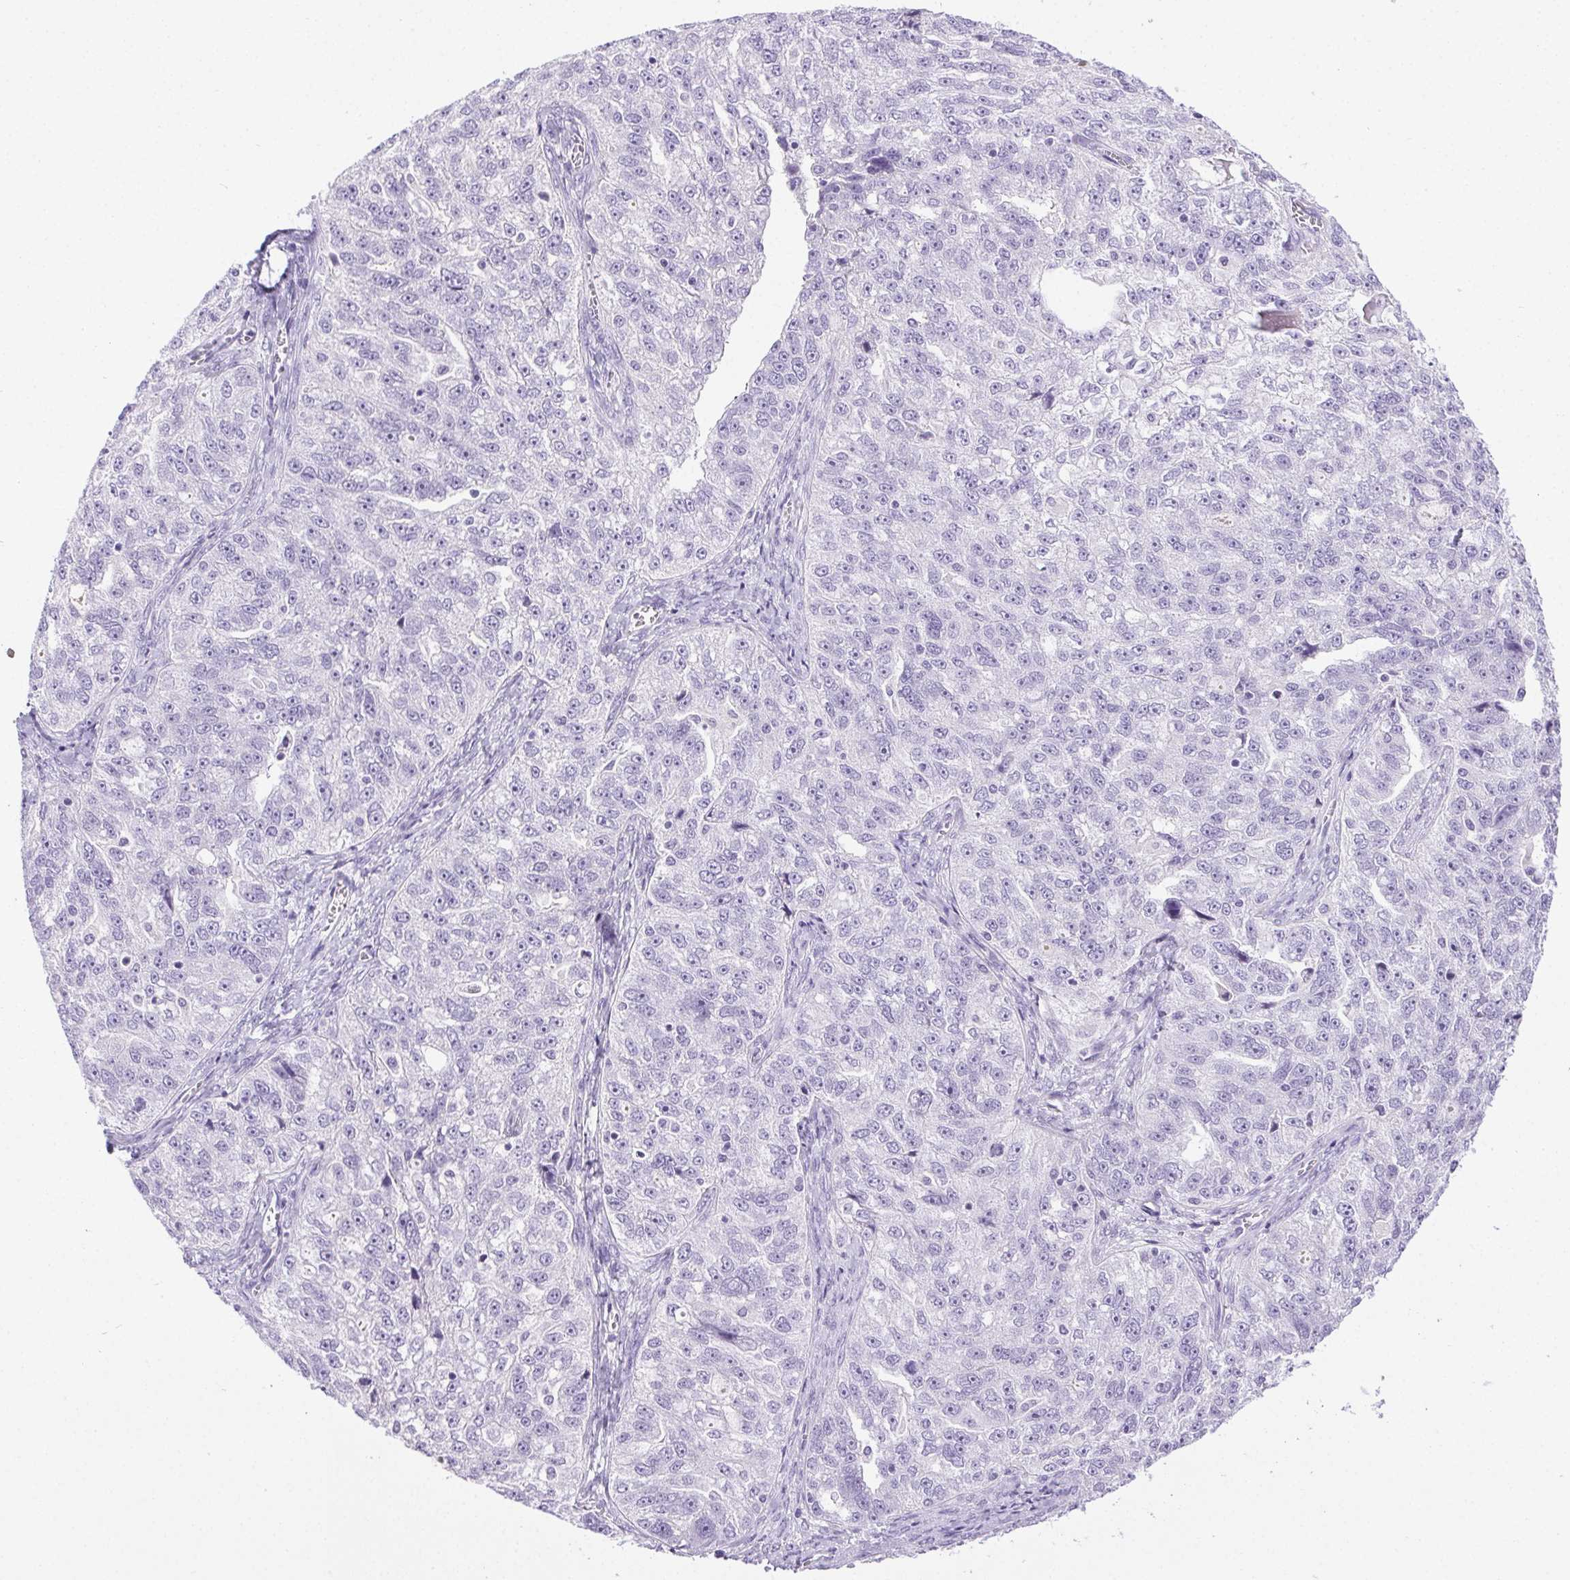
{"staining": {"intensity": "negative", "quantity": "none", "location": "none"}, "tissue": "ovarian cancer", "cell_type": "Tumor cells", "image_type": "cancer", "snomed": [{"axis": "morphology", "description": "Cystadenocarcinoma, serous, NOS"}, {"axis": "topography", "description": "Ovary"}], "caption": "Ovarian cancer was stained to show a protein in brown. There is no significant expression in tumor cells. Nuclei are stained in blue.", "gene": "C20orf85", "patient": {"sex": "female", "age": 51}}